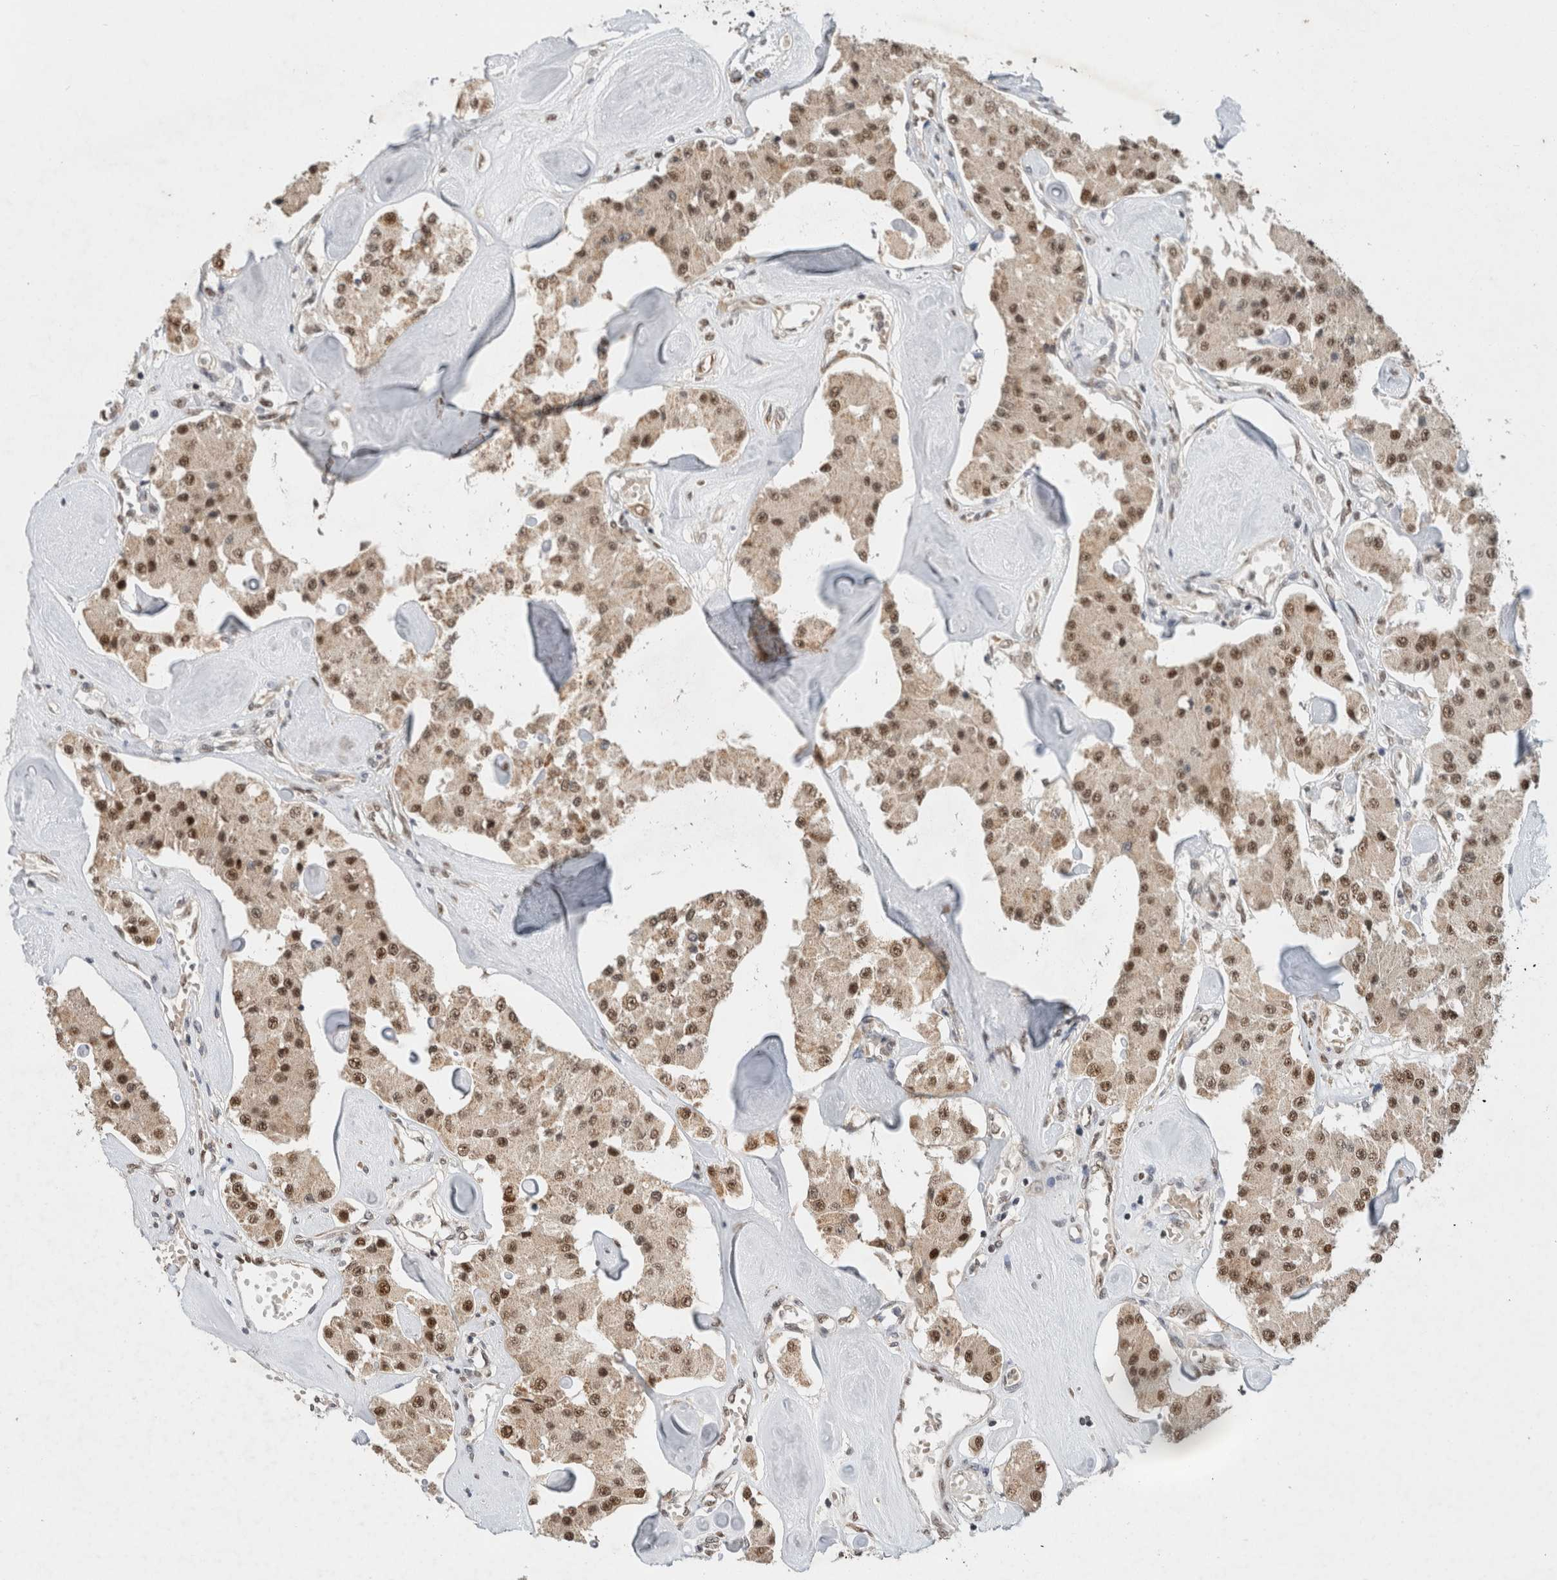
{"staining": {"intensity": "moderate", "quantity": ">75%", "location": "nuclear"}, "tissue": "carcinoid", "cell_type": "Tumor cells", "image_type": "cancer", "snomed": [{"axis": "morphology", "description": "Carcinoid, malignant, NOS"}, {"axis": "topography", "description": "Pancreas"}], "caption": "DAB (3,3'-diaminobenzidine) immunohistochemical staining of carcinoid (malignant) shows moderate nuclear protein staining in approximately >75% of tumor cells. (Brightfield microscopy of DAB IHC at high magnification).", "gene": "DDX42", "patient": {"sex": "male", "age": 41}}